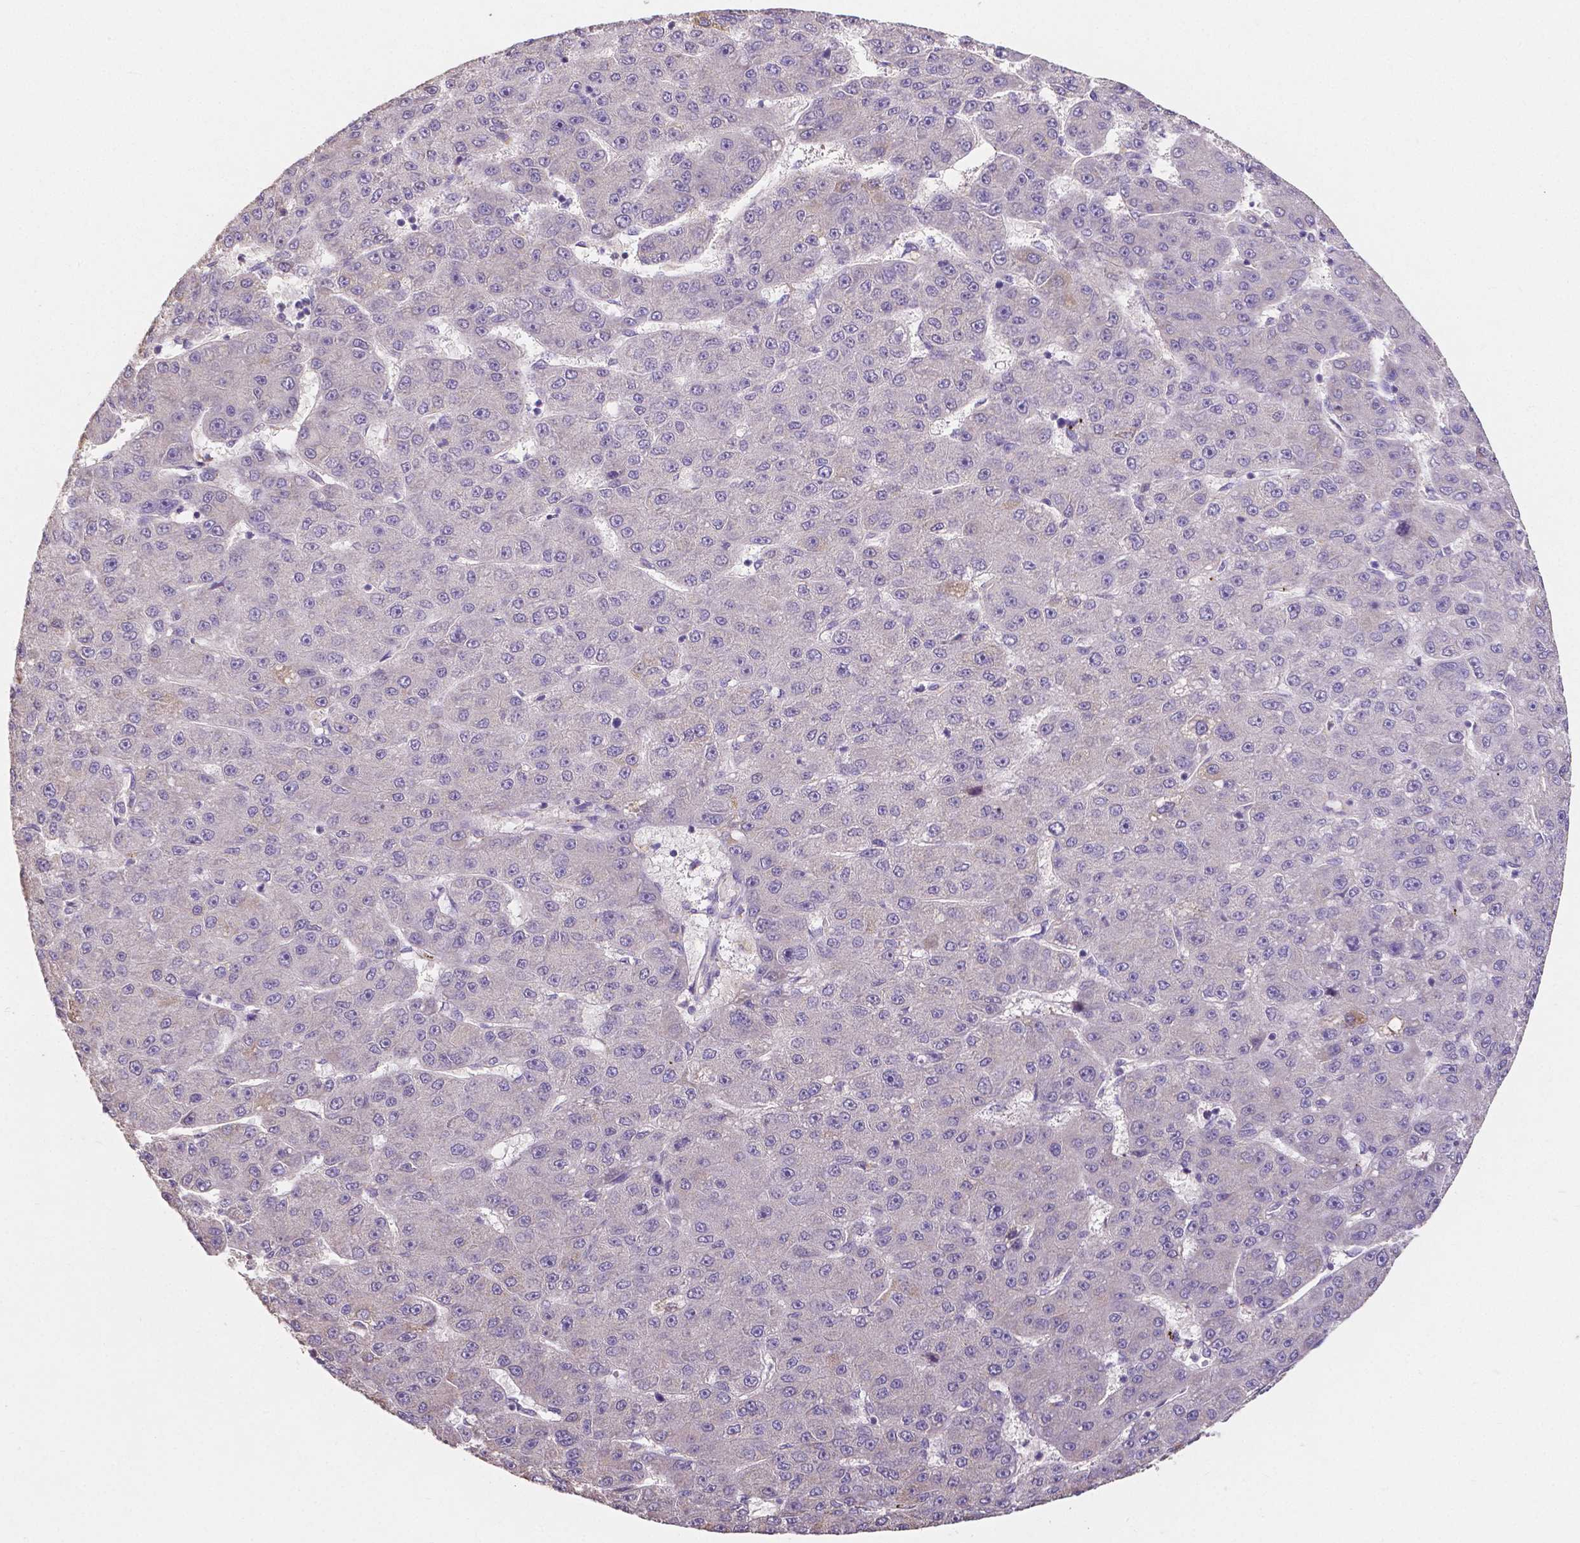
{"staining": {"intensity": "negative", "quantity": "none", "location": "none"}, "tissue": "liver cancer", "cell_type": "Tumor cells", "image_type": "cancer", "snomed": [{"axis": "morphology", "description": "Carcinoma, Hepatocellular, NOS"}, {"axis": "topography", "description": "Liver"}], "caption": "High power microscopy image of an immunohistochemistry (IHC) histopathology image of liver hepatocellular carcinoma, revealing no significant staining in tumor cells.", "gene": "ELAVL2", "patient": {"sex": "male", "age": 67}}